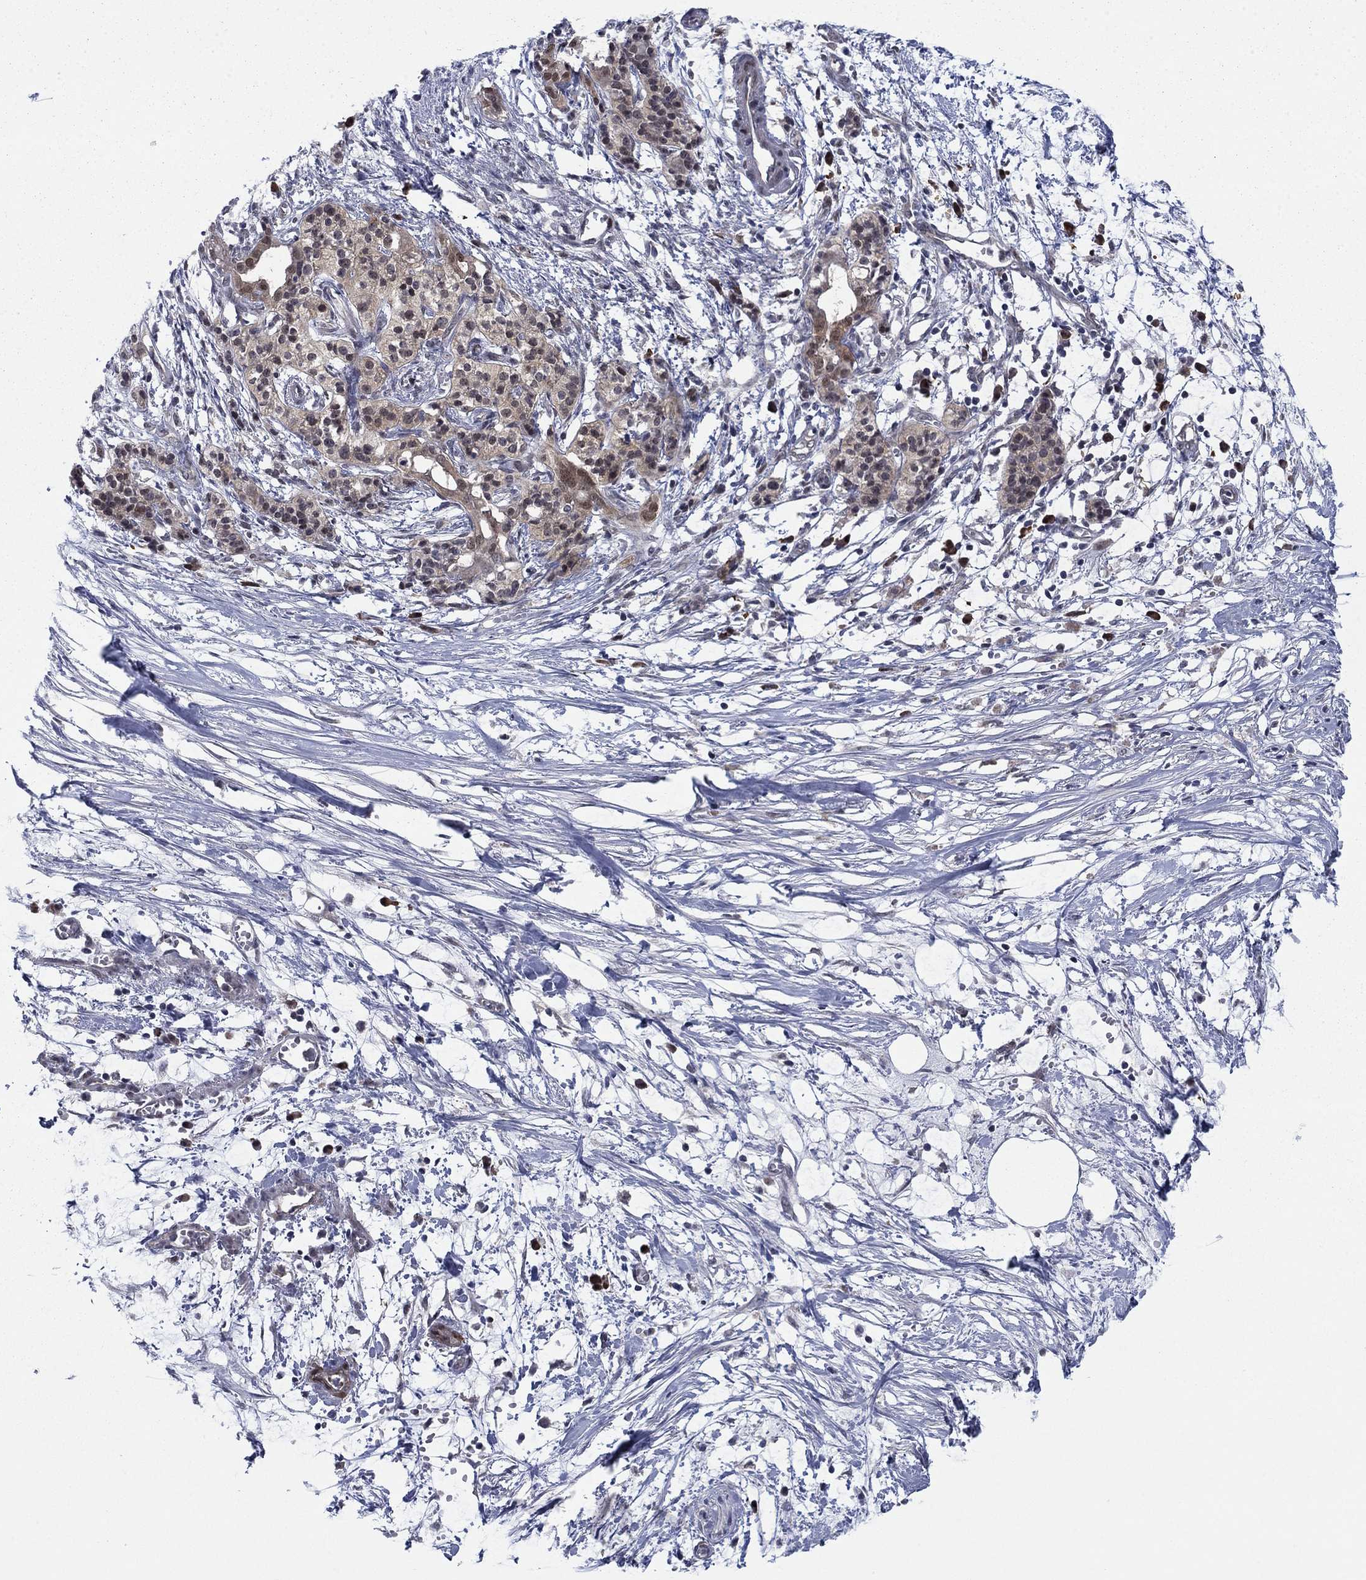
{"staining": {"intensity": "strong", "quantity": "25%-75%", "location": "cytoplasmic/membranous"}, "tissue": "pancreatic cancer", "cell_type": "Tumor cells", "image_type": "cancer", "snomed": [{"axis": "morphology", "description": "Normal tissue, NOS"}, {"axis": "morphology", "description": "Adenocarcinoma, NOS"}, {"axis": "topography", "description": "Pancreas"}], "caption": "A brown stain labels strong cytoplasmic/membranous expression of a protein in pancreatic adenocarcinoma tumor cells.", "gene": "FKBP4", "patient": {"sex": "female", "age": 58}}